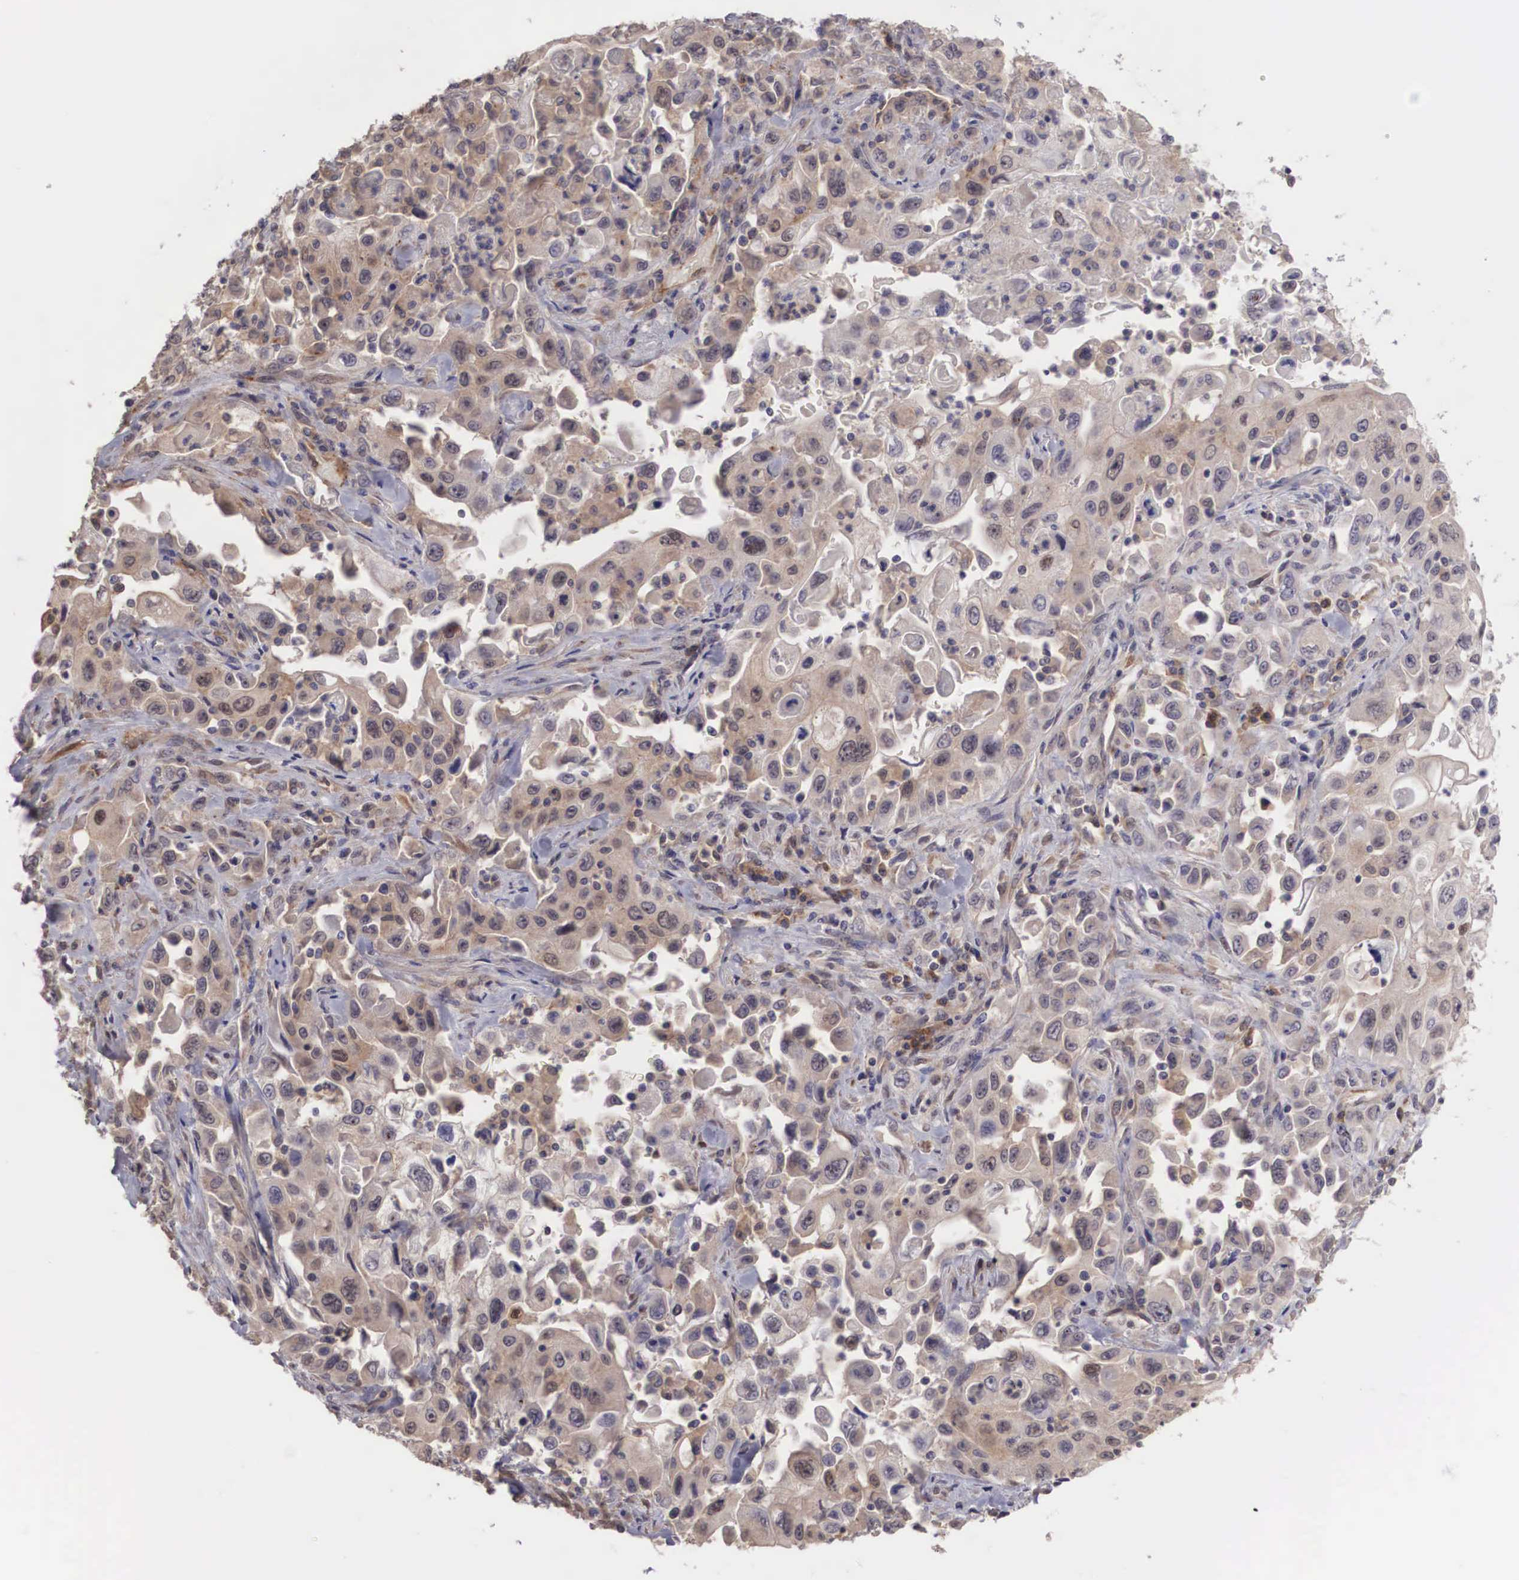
{"staining": {"intensity": "weak", "quantity": ">75%", "location": "cytoplasmic/membranous,nuclear"}, "tissue": "pancreatic cancer", "cell_type": "Tumor cells", "image_type": "cancer", "snomed": [{"axis": "morphology", "description": "Adenocarcinoma, NOS"}, {"axis": "topography", "description": "Pancreas"}], "caption": "A brown stain highlights weak cytoplasmic/membranous and nuclear staining of a protein in human pancreatic cancer (adenocarcinoma) tumor cells. The staining is performed using DAB (3,3'-diaminobenzidine) brown chromogen to label protein expression. The nuclei are counter-stained blue using hematoxylin.", "gene": "DNAJB7", "patient": {"sex": "male", "age": 70}}